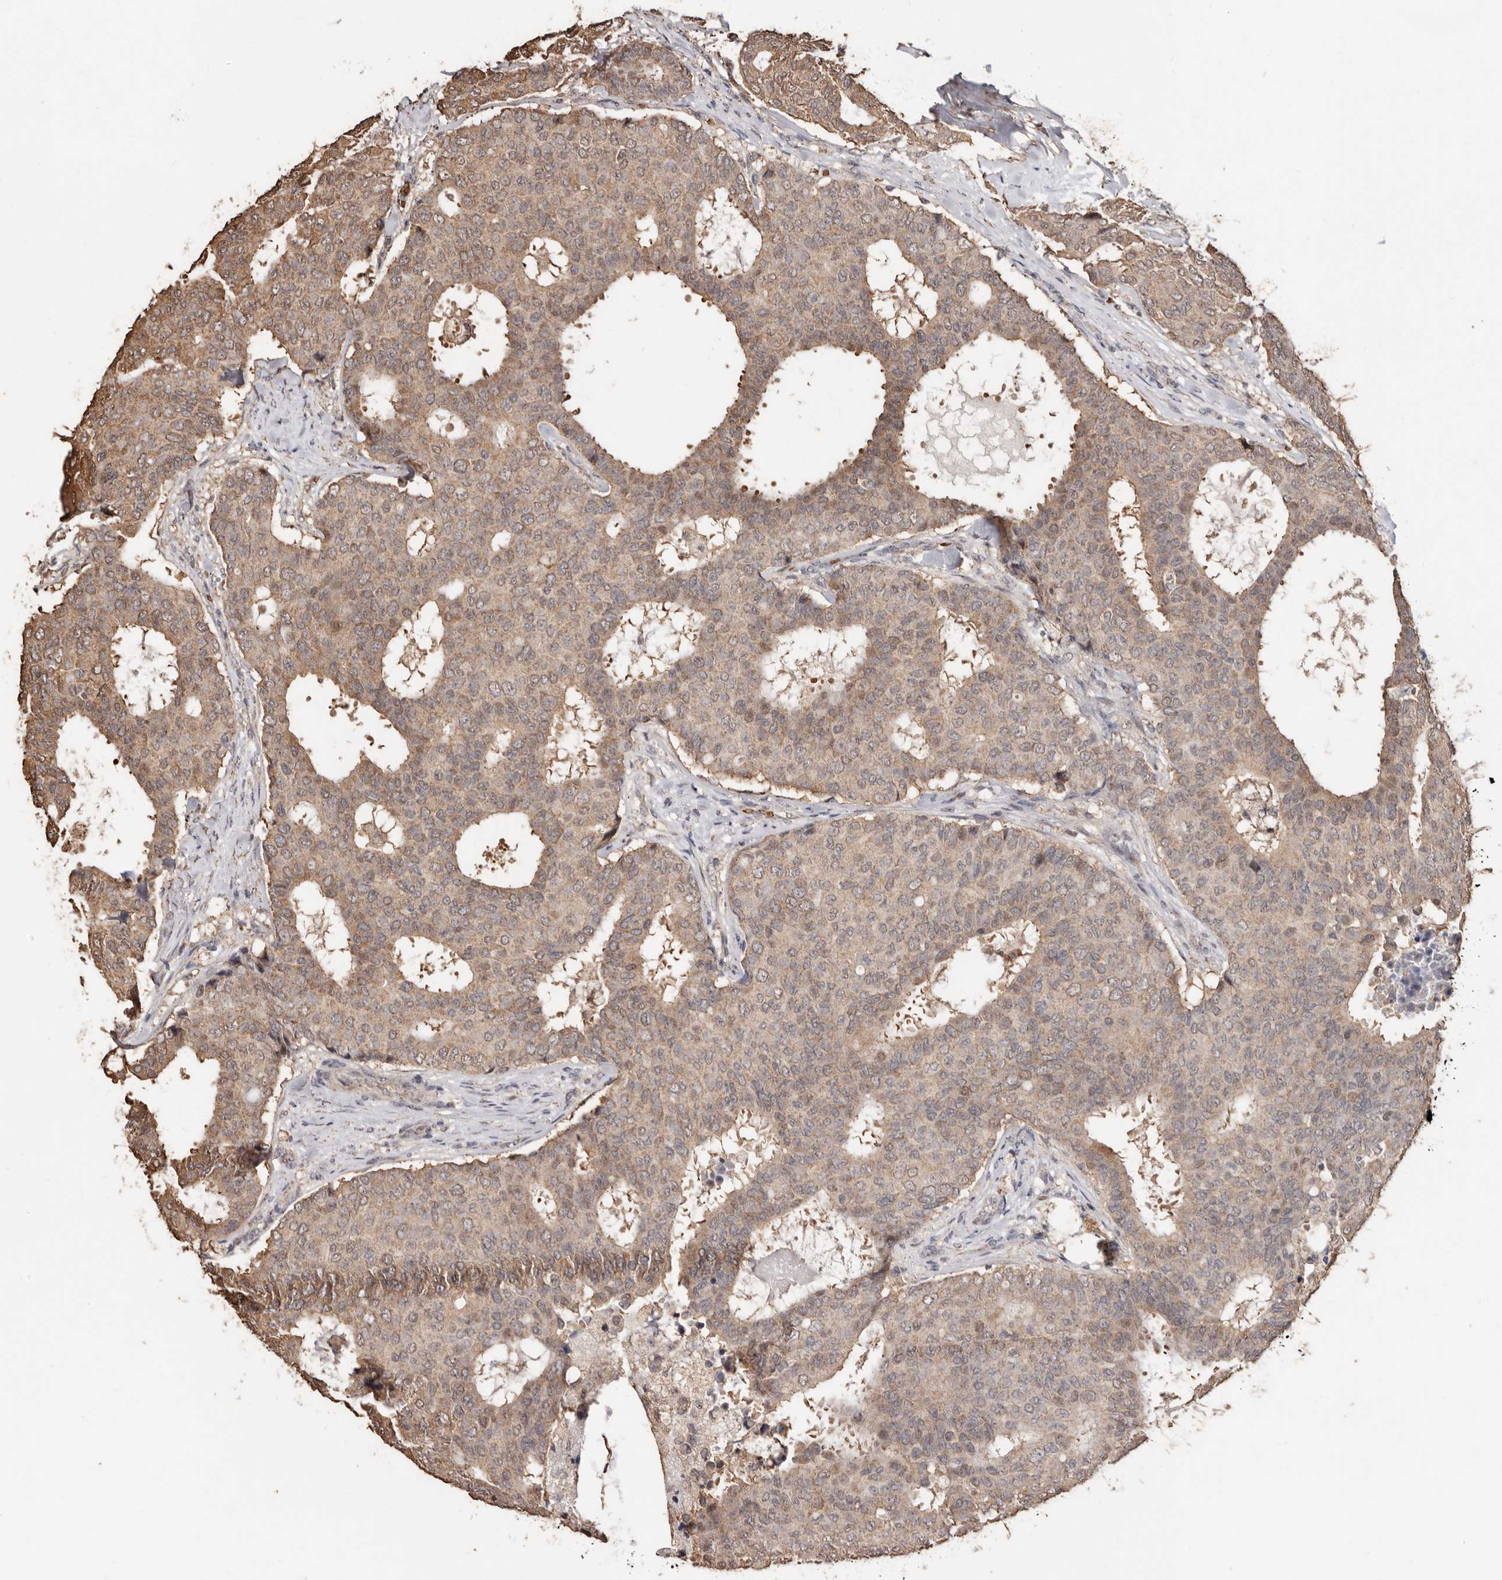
{"staining": {"intensity": "weak", "quantity": ">75%", "location": "cytoplasmic/membranous"}, "tissue": "breast cancer", "cell_type": "Tumor cells", "image_type": "cancer", "snomed": [{"axis": "morphology", "description": "Duct carcinoma"}, {"axis": "topography", "description": "Breast"}], "caption": "Immunohistochemistry histopathology image of neoplastic tissue: human breast cancer (infiltrating ductal carcinoma) stained using immunohistochemistry (IHC) displays low levels of weak protein expression localized specifically in the cytoplasmic/membranous of tumor cells, appearing as a cytoplasmic/membranous brown color.", "gene": "GRAMD2A", "patient": {"sex": "female", "age": 75}}